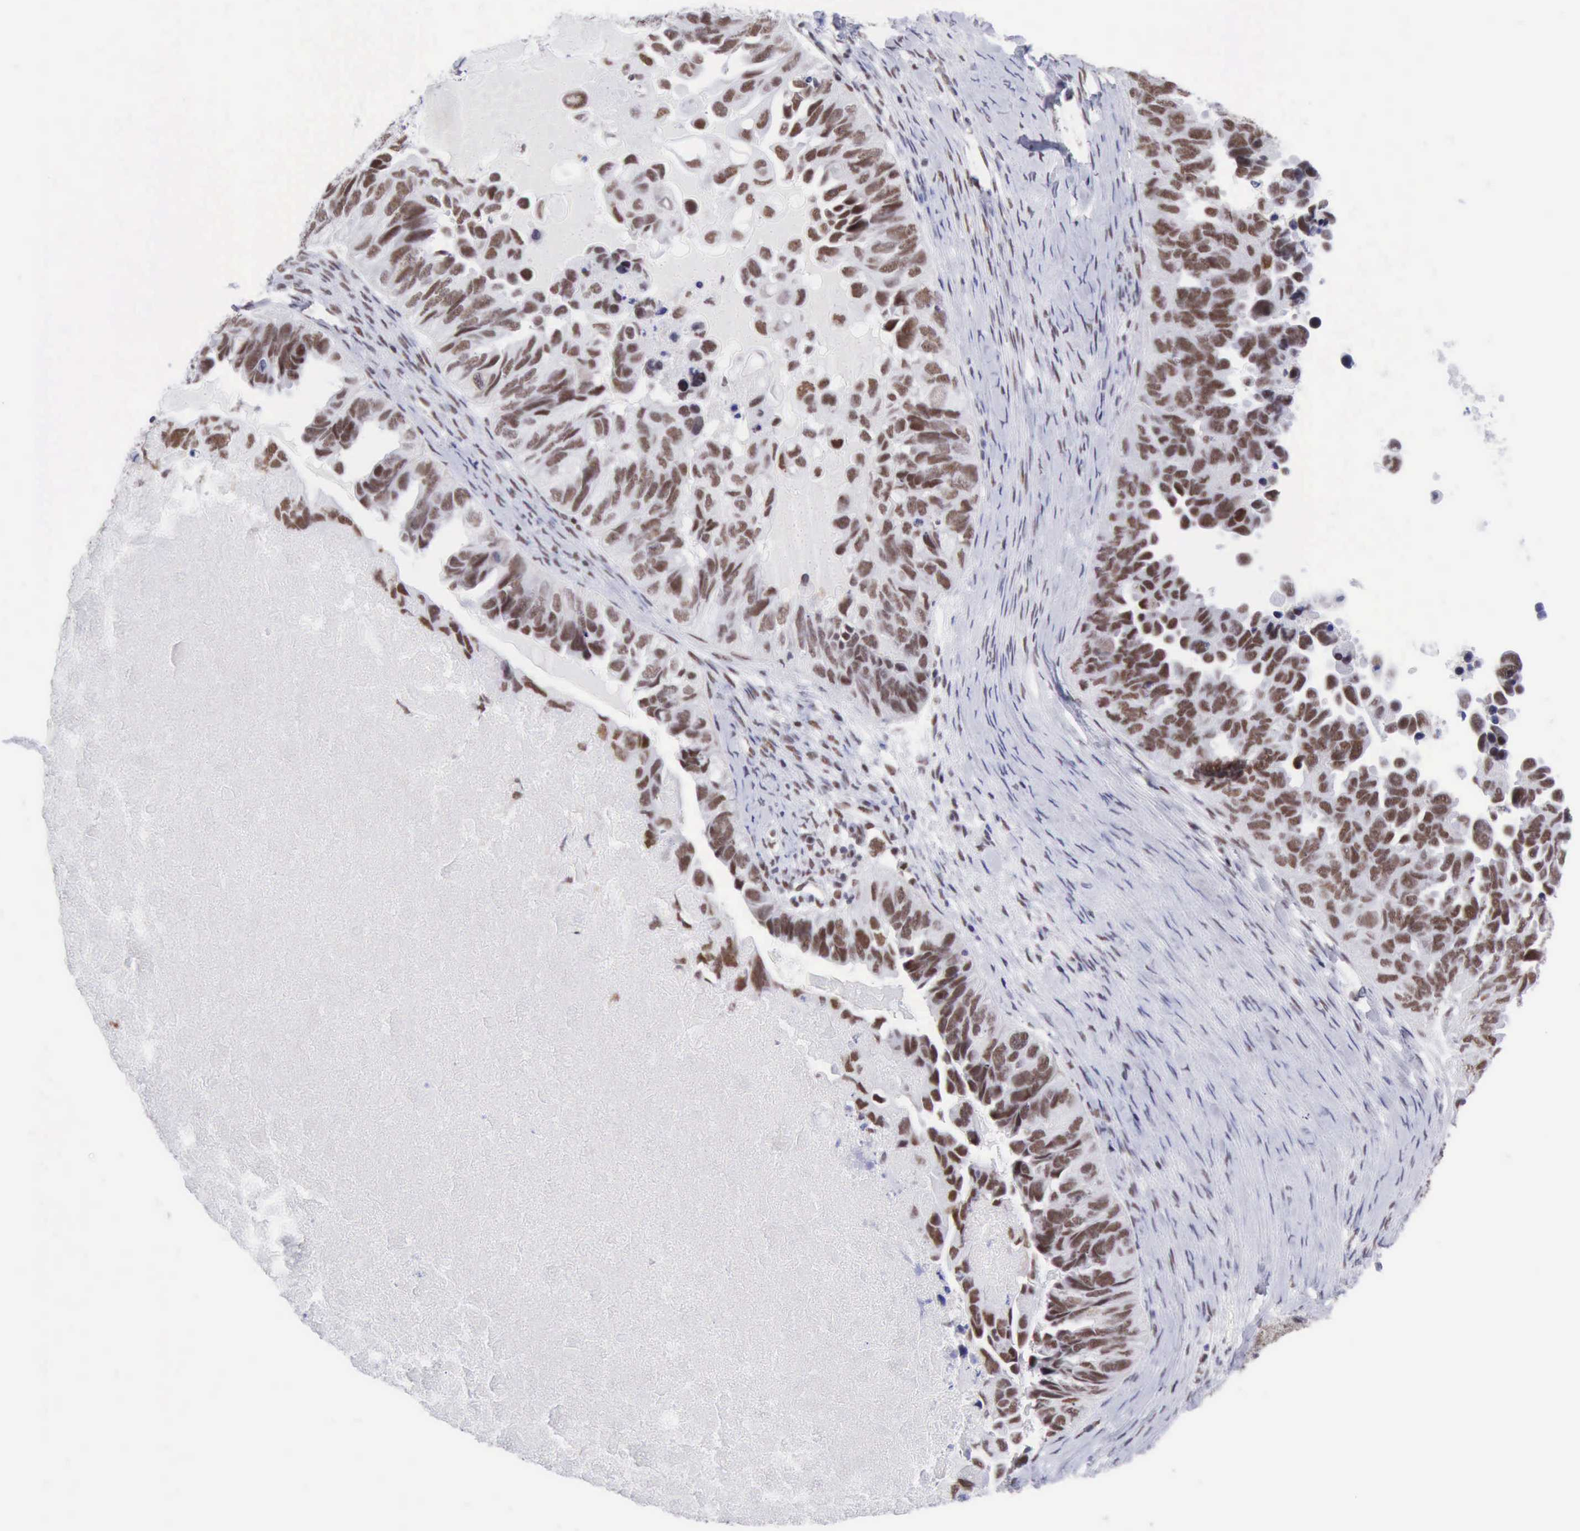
{"staining": {"intensity": "moderate", "quantity": ">75%", "location": "nuclear"}, "tissue": "ovarian cancer", "cell_type": "Tumor cells", "image_type": "cancer", "snomed": [{"axis": "morphology", "description": "Cystadenocarcinoma, serous, NOS"}, {"axis": "topography", "description": "Ovary"}], "caption": "Protein staining of serous cystadenocarcinoma (ovarian) tissue demonstrates moderate nuclear positivity in about >75% of tumor cells.", "gene": "ERCC4", "patient": {"sex": "female", "age": 82}}